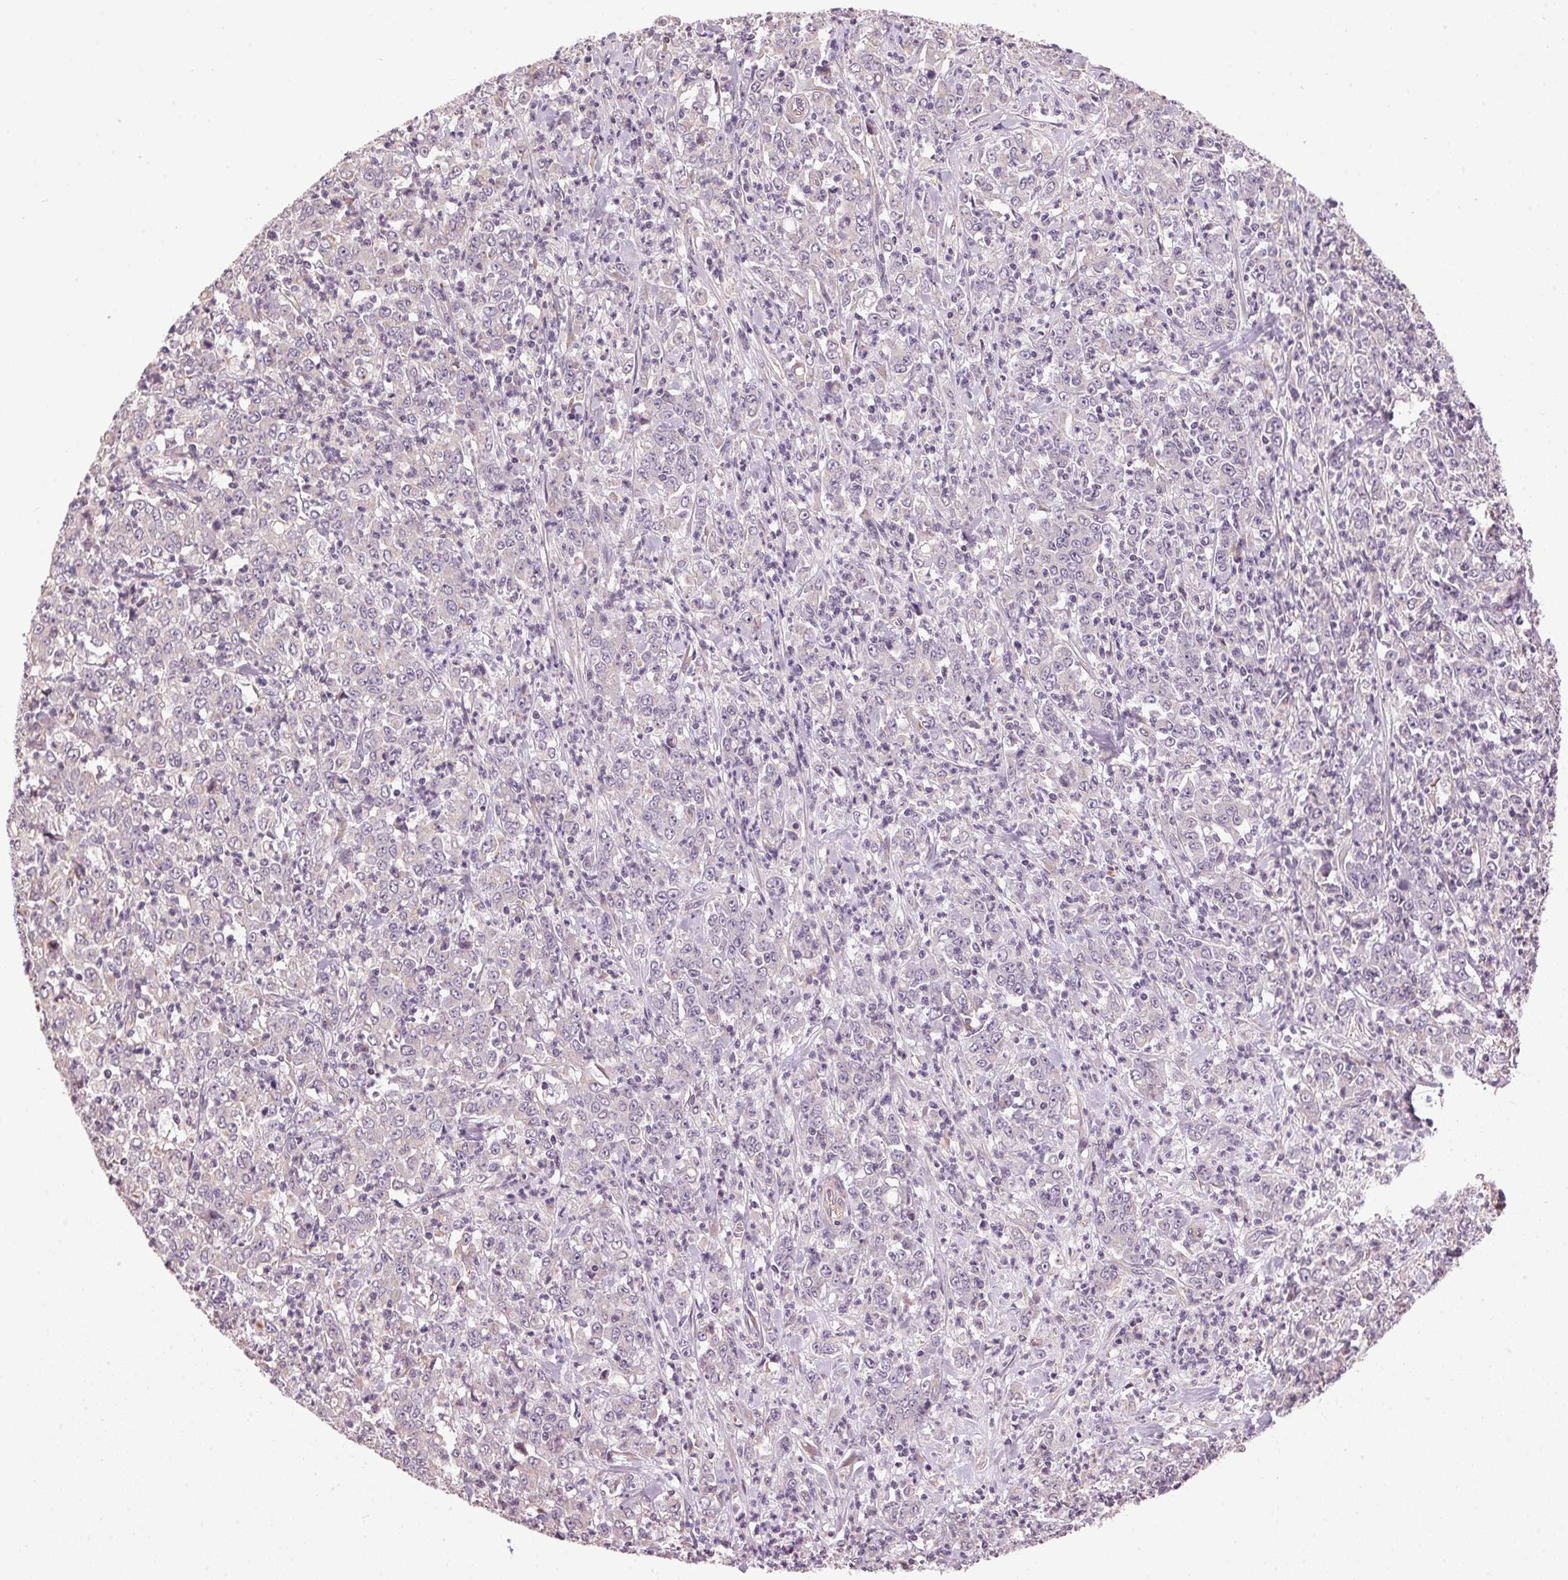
{"staining": {"intensity": "negative", "quantity": "none", "location": "none"}, "tissue": "stomach cancer", "cell_type": "Tumor cells", "image_type": "cancer", "snomed": [{"axis": "morphology", "description": "Adenocarcinoma, NOS"}, {"axis": "topography", "description": "Stomach, lower"}], "caption": "Immunohistochemistry (IHC) image of neoplastic tissue: human stomach adenocarcinoma stained with DAB (3,3'-diaminobenzidine) reveals no significant protein expression in tumor cells.", "gene": "GOLPH3", "patient": {"sex": "female", "age": 71}}